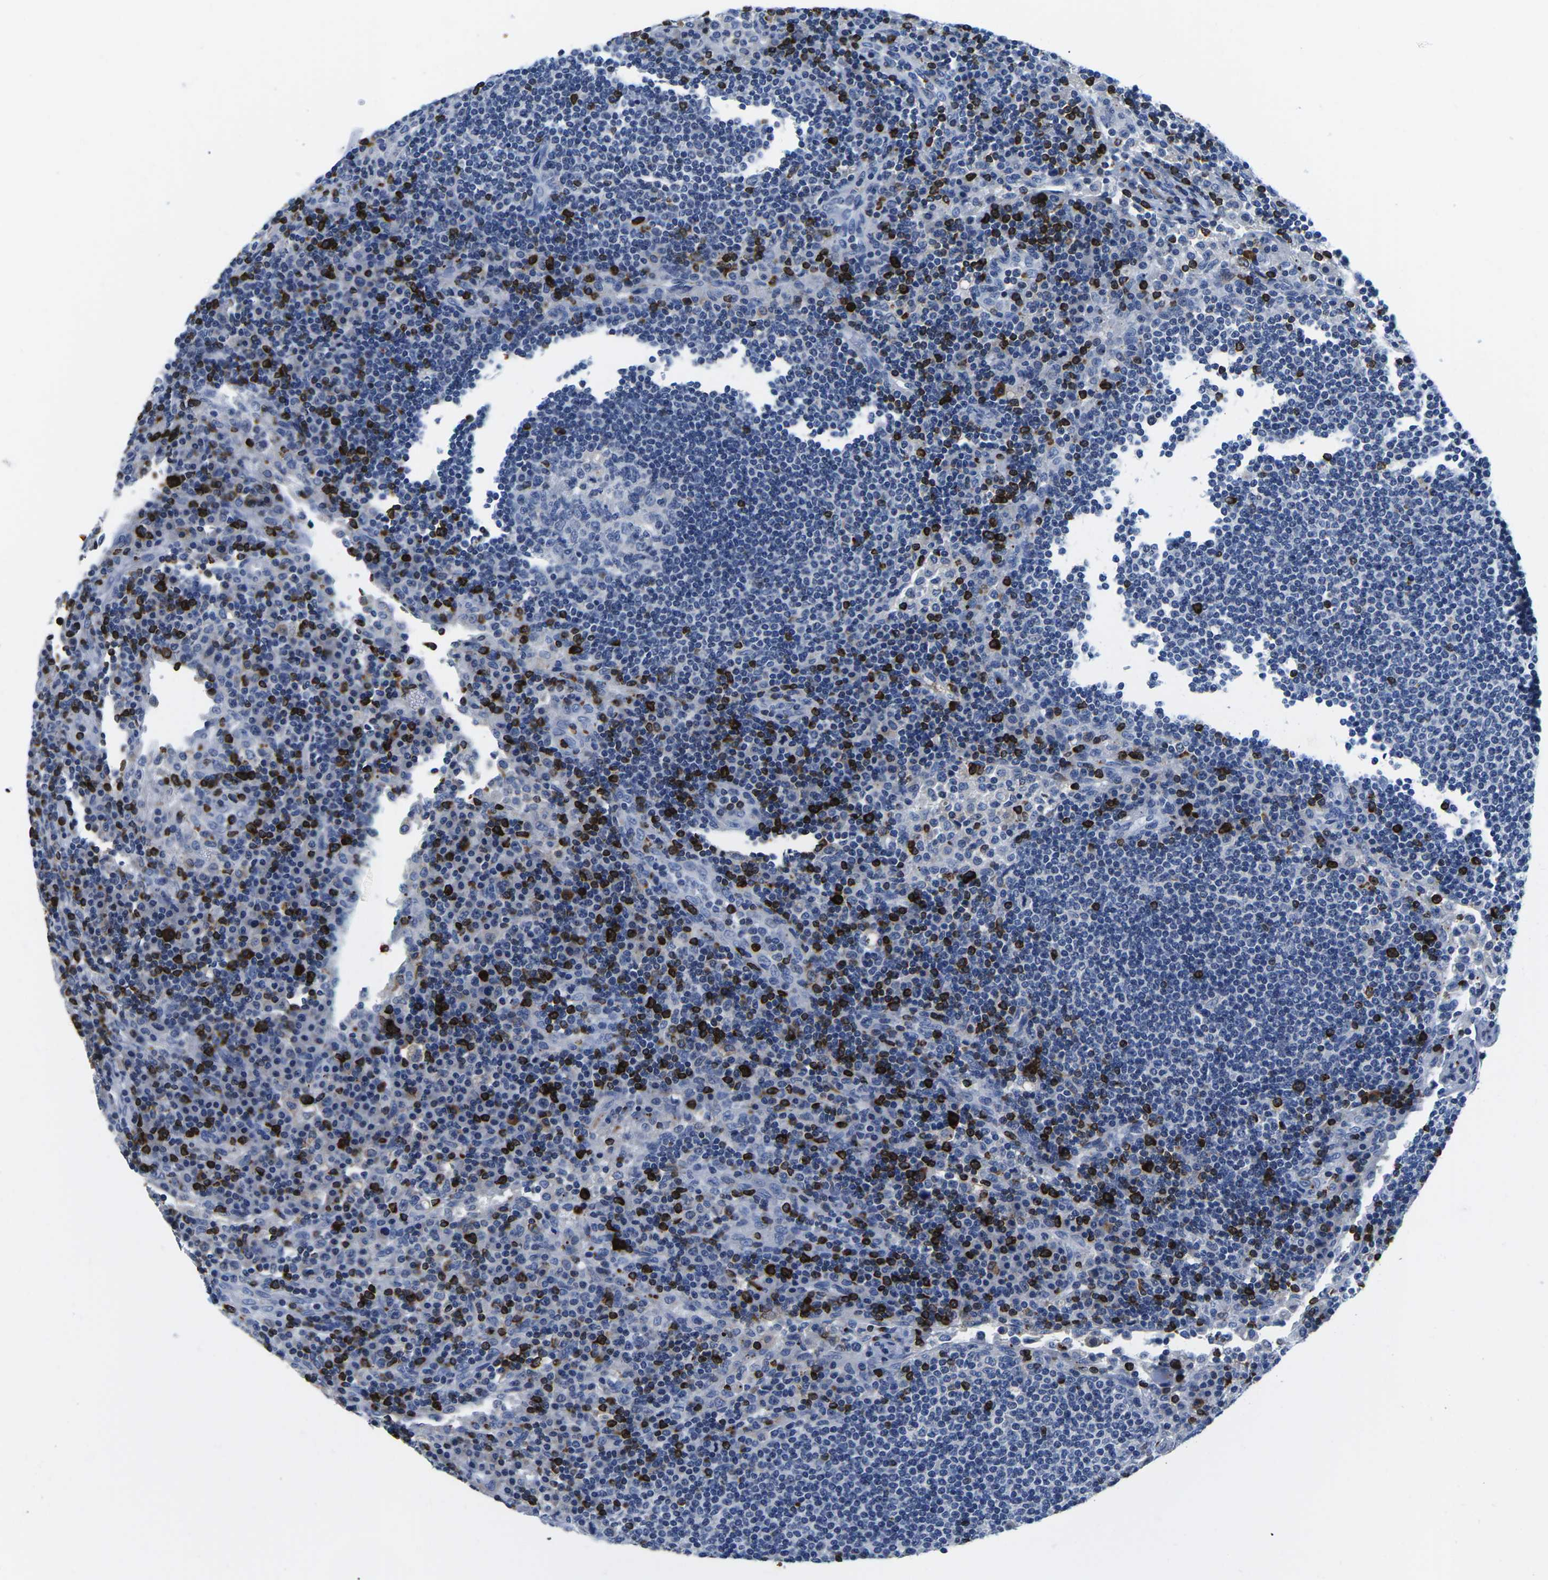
{"staining": {"intensity": "negative", "quantity": "none", "location": "none"}, "tissue": "lymph node", "cell_type": "Germinal center cells", "image_type": "normal", "snomed": [{"axis": "morphology", "description": "Normal tissue, NOS"}, {"axis": "topography", "description": "Lymph node"}], "caption": "Human lymph node stained for a protein using immunohistochemistry shows no positivity in germinal center cells.", "gene": "CTSW", "patient": {"sex": "female", "age": 53}}